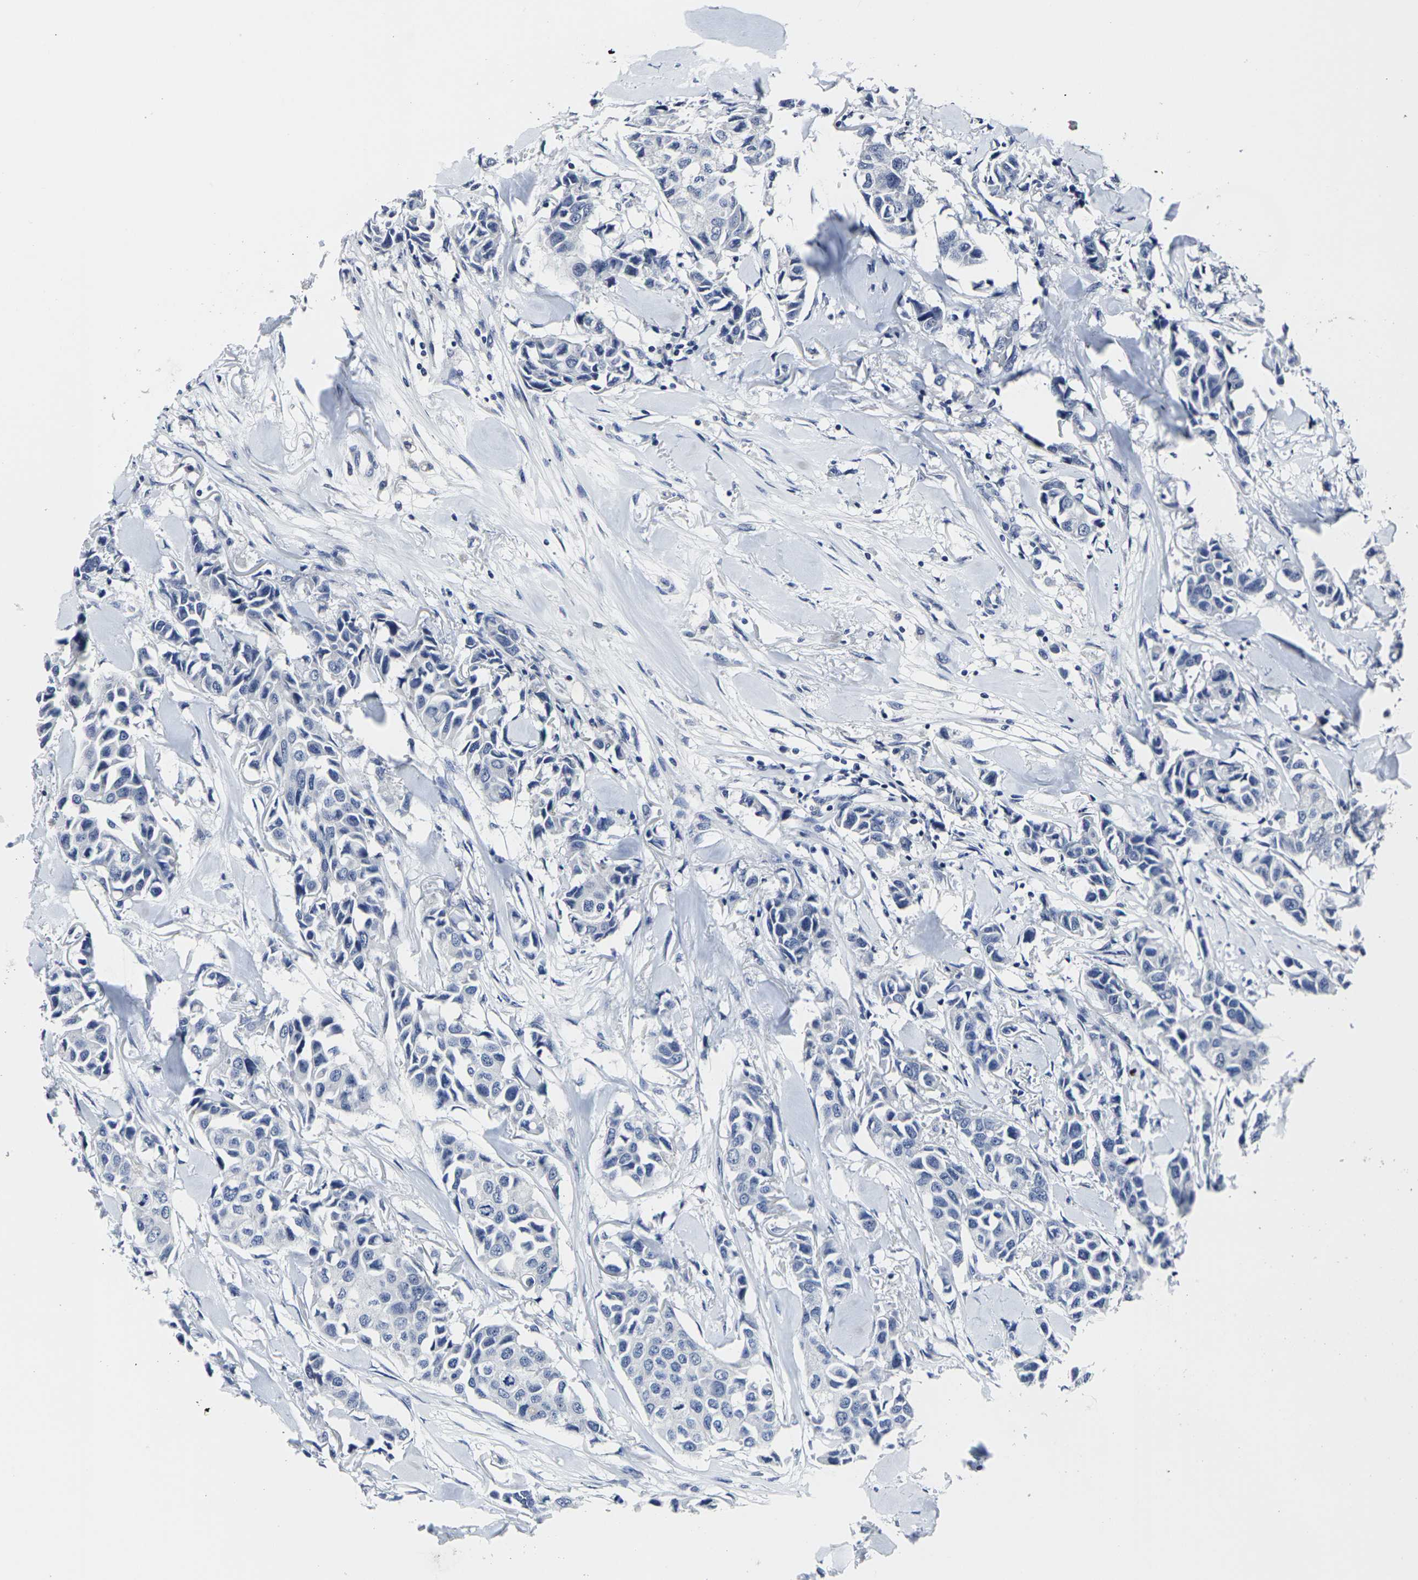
{"staining": {"intensity": "negative", "quantity": "none", "location": "none"}, "tissue": "breast cancer", "cell_type": "Tumor cells", "image_type": "cancer", "snomed": [{"axis": "morphology", "description": "Duct carcinoma"}, {"axis": "topography", "description": "Breast"}], "caption": "Tumor cells show no significant positivity in breast cancer.", "gene": "MSANTD4", "patient": {"sex": "female", "age": 80}}